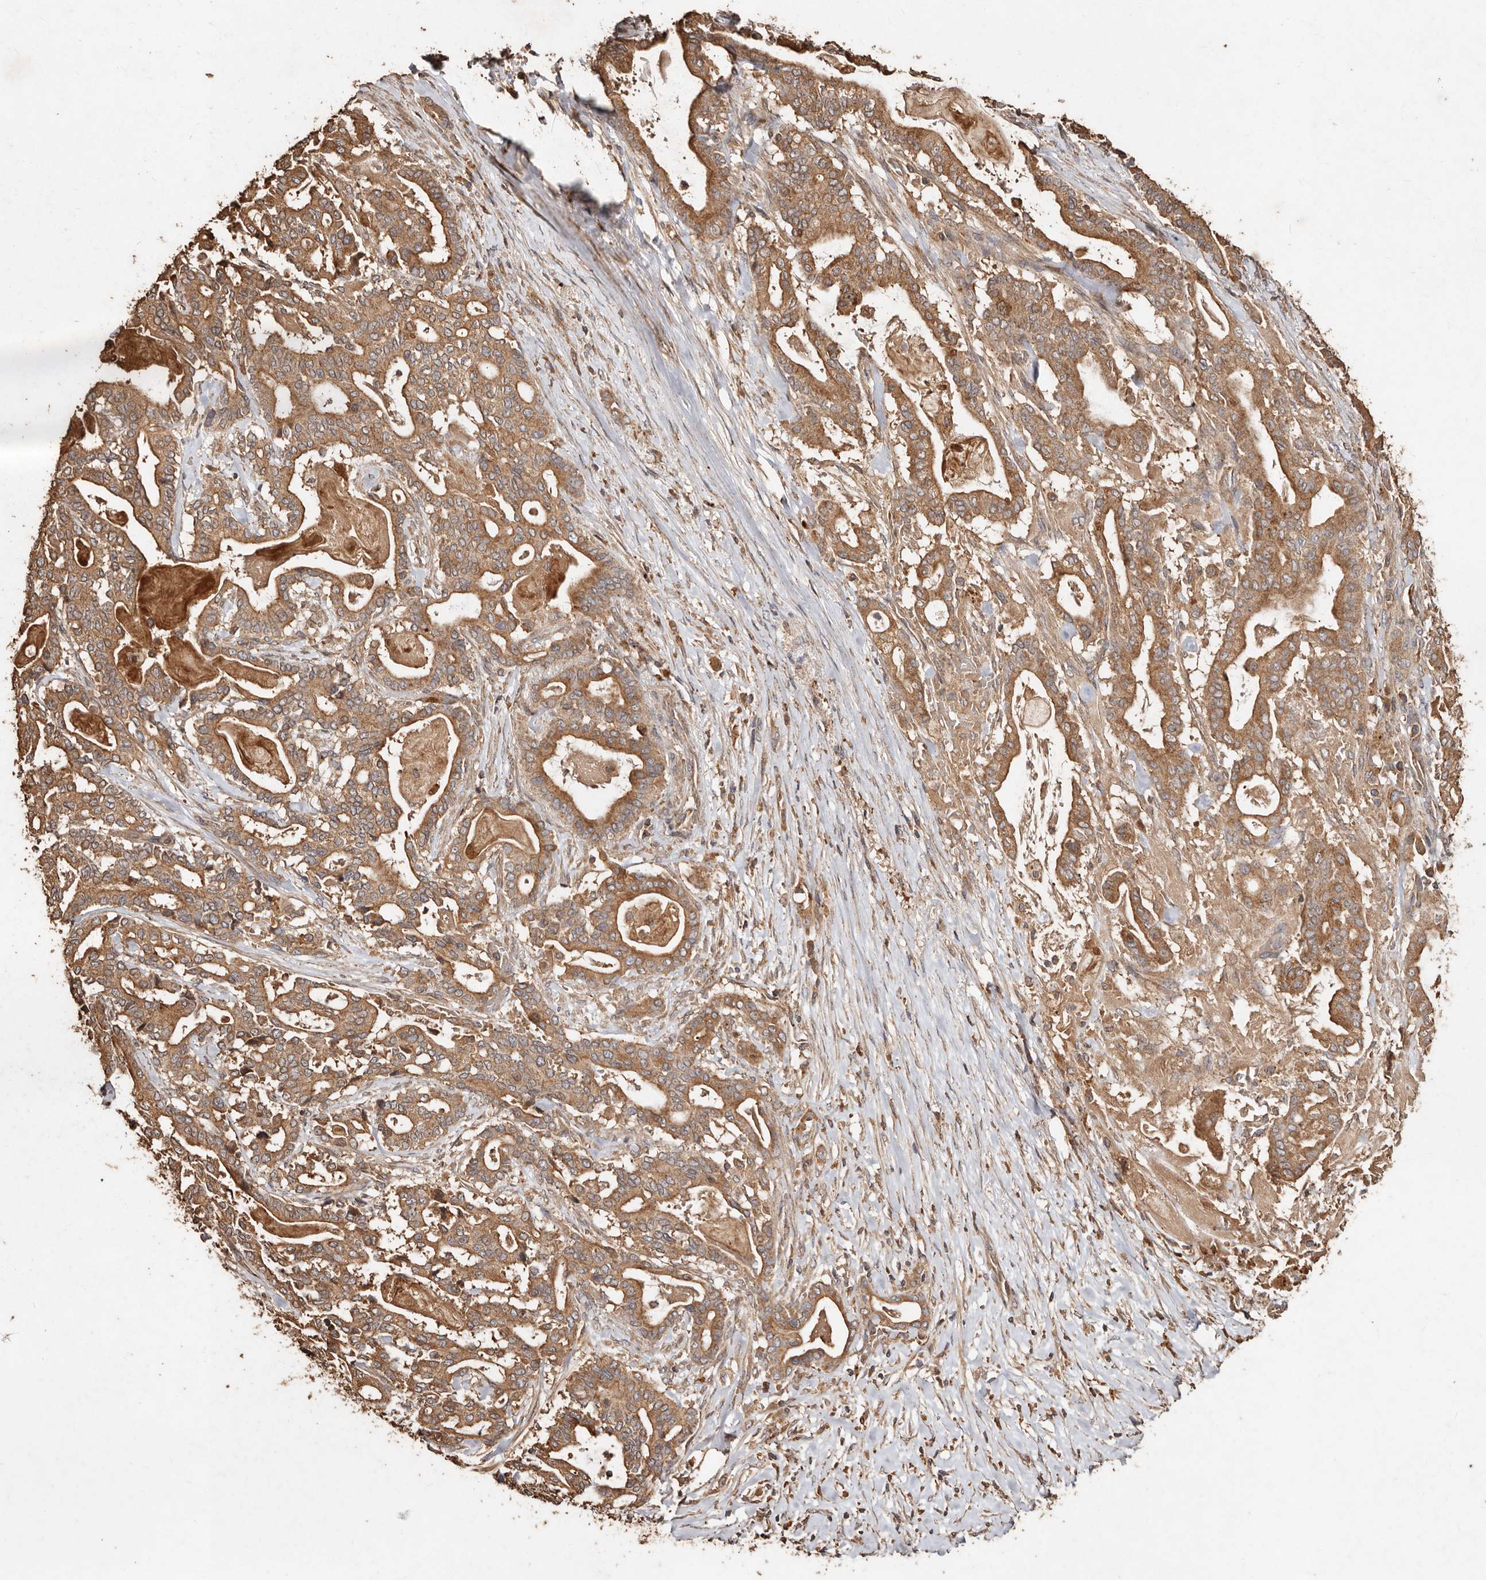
{"staining": {"intensity": "moderate", "quantity": ">75%", "location": "cytoplasmic/membranous"}, "tissue": "pancreatic cancer", "cell_type": "Tumor cells", "image_type": "cancer", "snomed": [{"axis": "morphology", "description": "Adenocarcinoma, NOS"}, {"axis": "topography", "description": "Pancreas"}], "caption": "Immunohistochemistry (IHC) staining of adenocarcinoma (pancreatic), which exhibits medium levels of moderate cytoplasmic/membranous positivity in approximately >75% of tumor cells indicating moderate cytoplasmic/membranous protein expression. The staining was performed using DAB (brown) for protein detection and nuclei were counterstained in hematoxylin (blue).", "gene": "FARS2", "patient": {"sex": "male", "age": 63}}